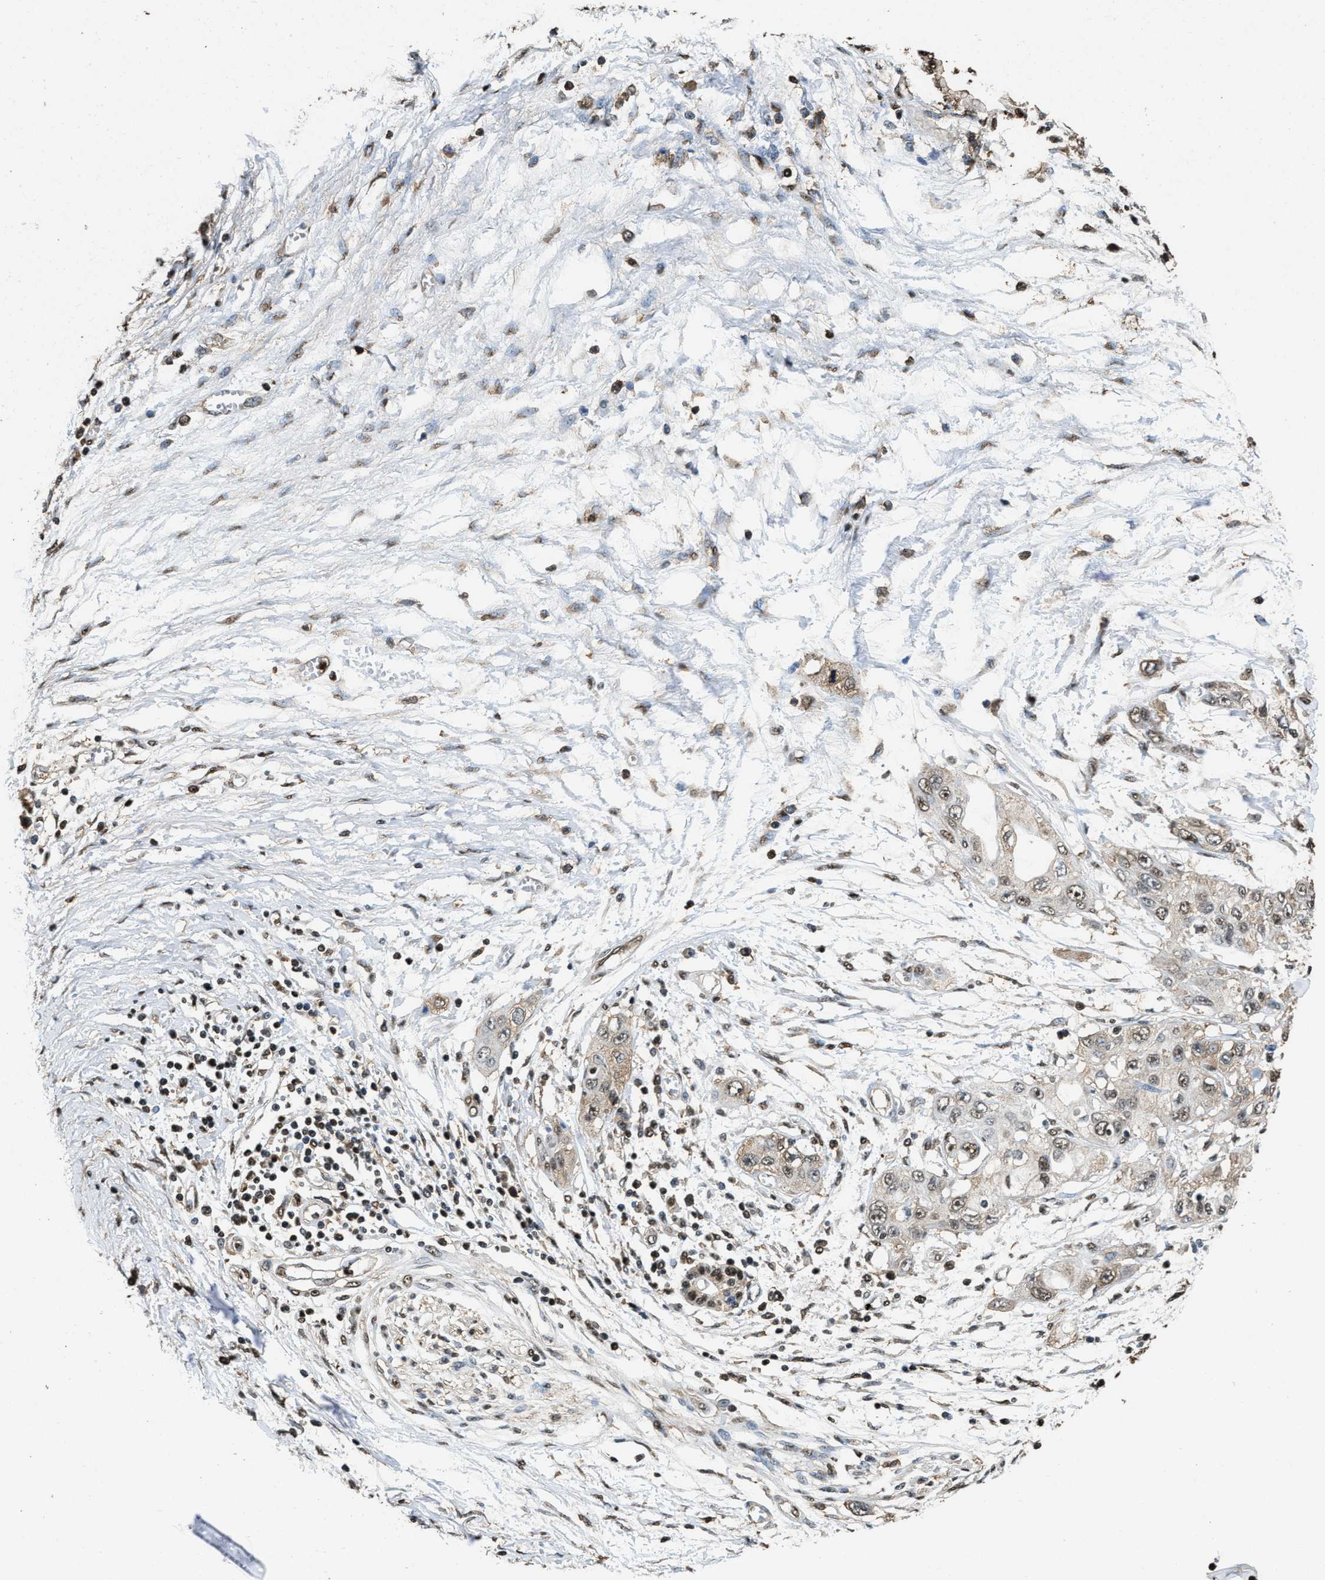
{"staining": {"intensity": "weak", "quantity": ">75%", "location": "cytoplasmic/membranous,nuclear"}, "tissue": "pancreatic cancer", "cell_type": "Tumor cells", "image_type": "cancer", "snomed": [{"axis": "morphology", "description": "Adenocarcinoma, NOS"}, {"axis": "topography", "description": "Pancreas"}], "caption": "This histopathology image displays adenocarcinoma (pancreatic) stained with immunohistochemistry to label a protein in brown. The cytoplasmic/membranous and nuclear of tumor cells show weak positivity for the protein. Nuclei are counter-stained blue.", "gene": "GAPDH", "patient": {"sex": "female", "age": 70}}